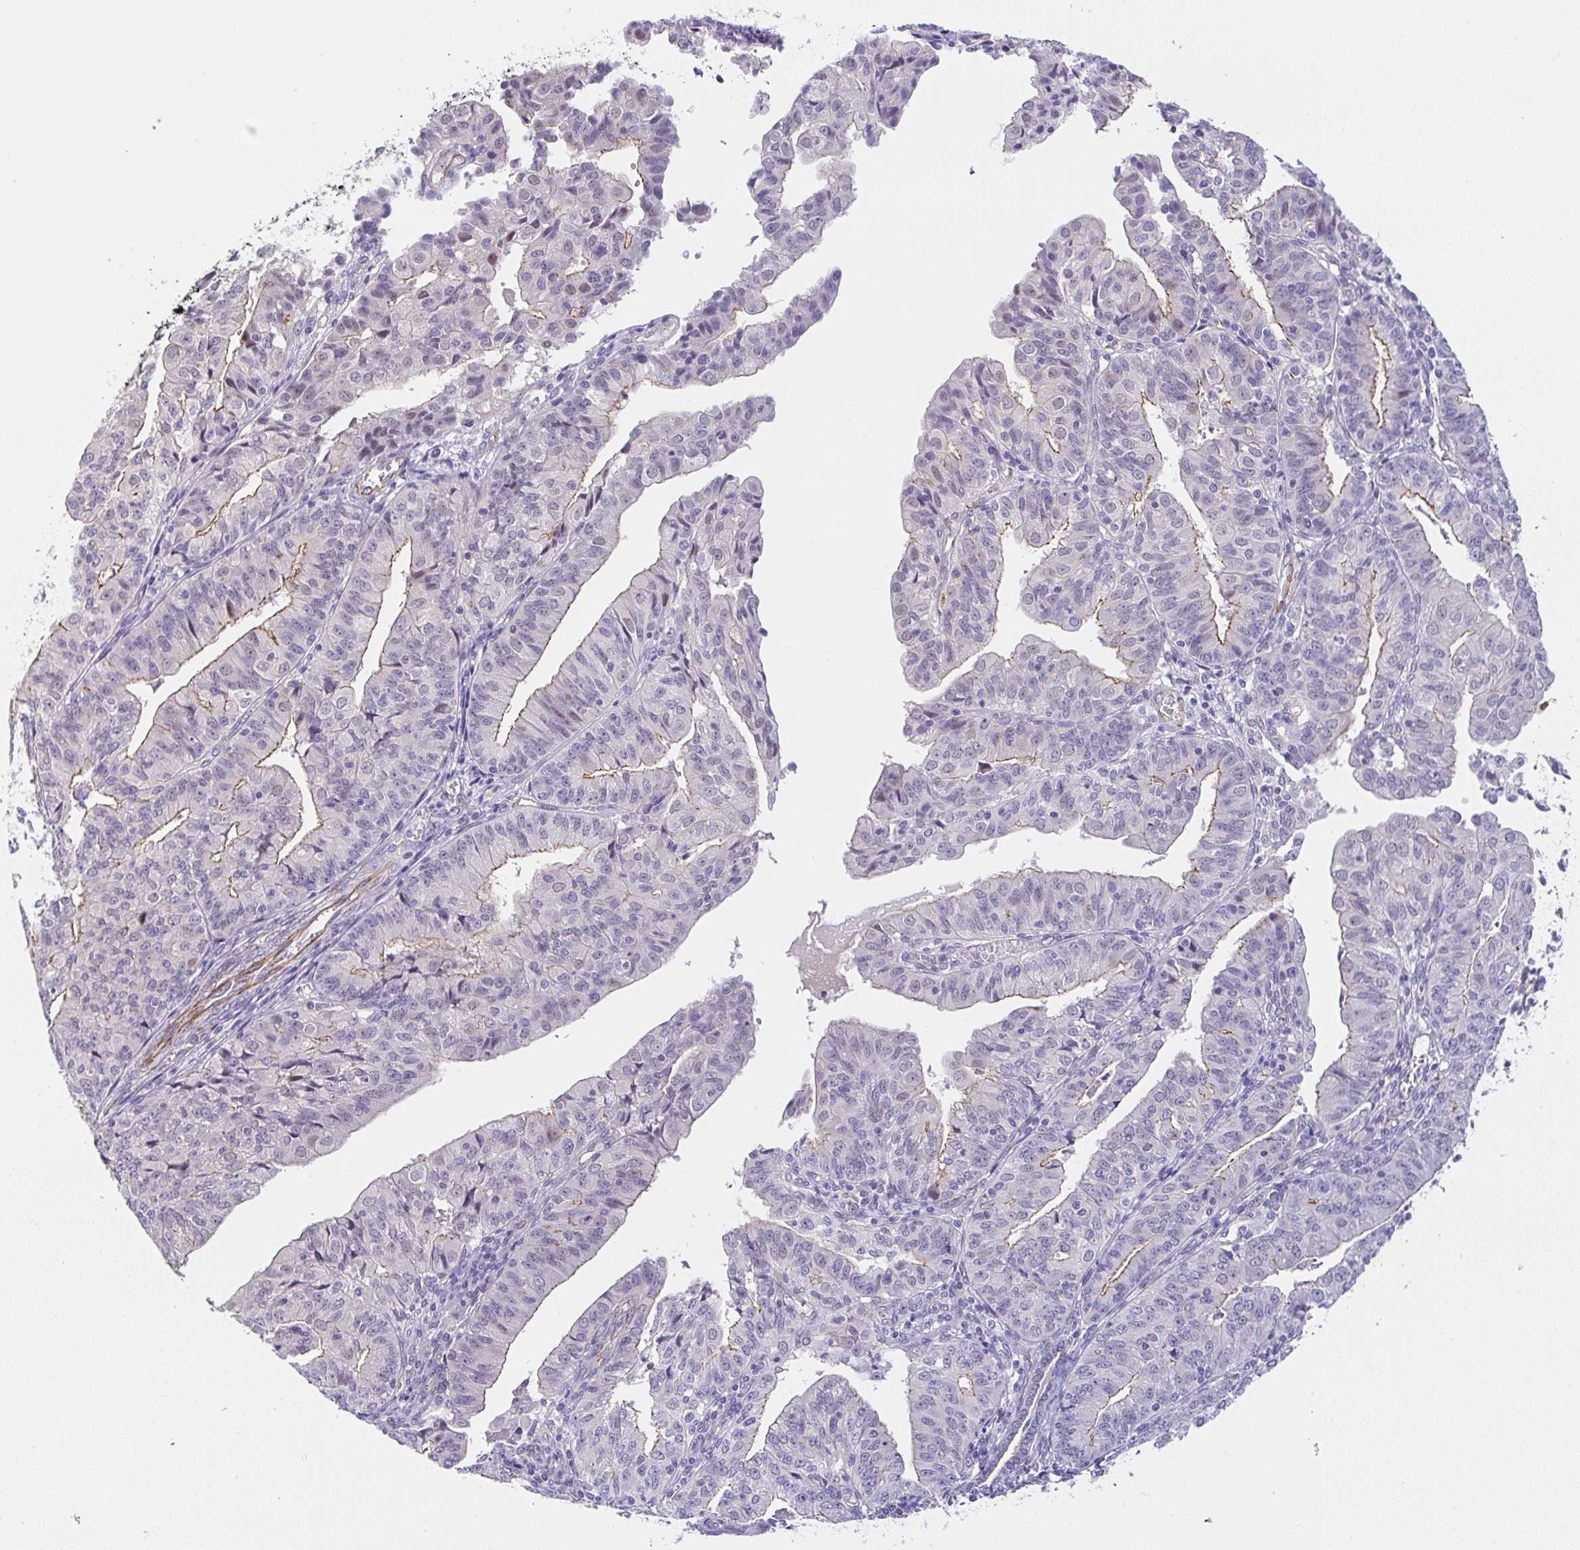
{"staining": {"intensity": "negative", "quantity": "none", "location": "none"}, "tissue": "endometrial cancer", "cell_type": "Tumor cells", "image_type": "cancer", "snomed": [{"axis": "morphology", "description": "Adenocarcinoma, NOS"}, {"axis": "topography", "description": "Endometrium"}], "caption": "An image of human adenocarcinoma (endometrial) is negative for staining in tumor cells.", "gene": "CGNL1", "patient": {"sex": "female", "age": 56}}